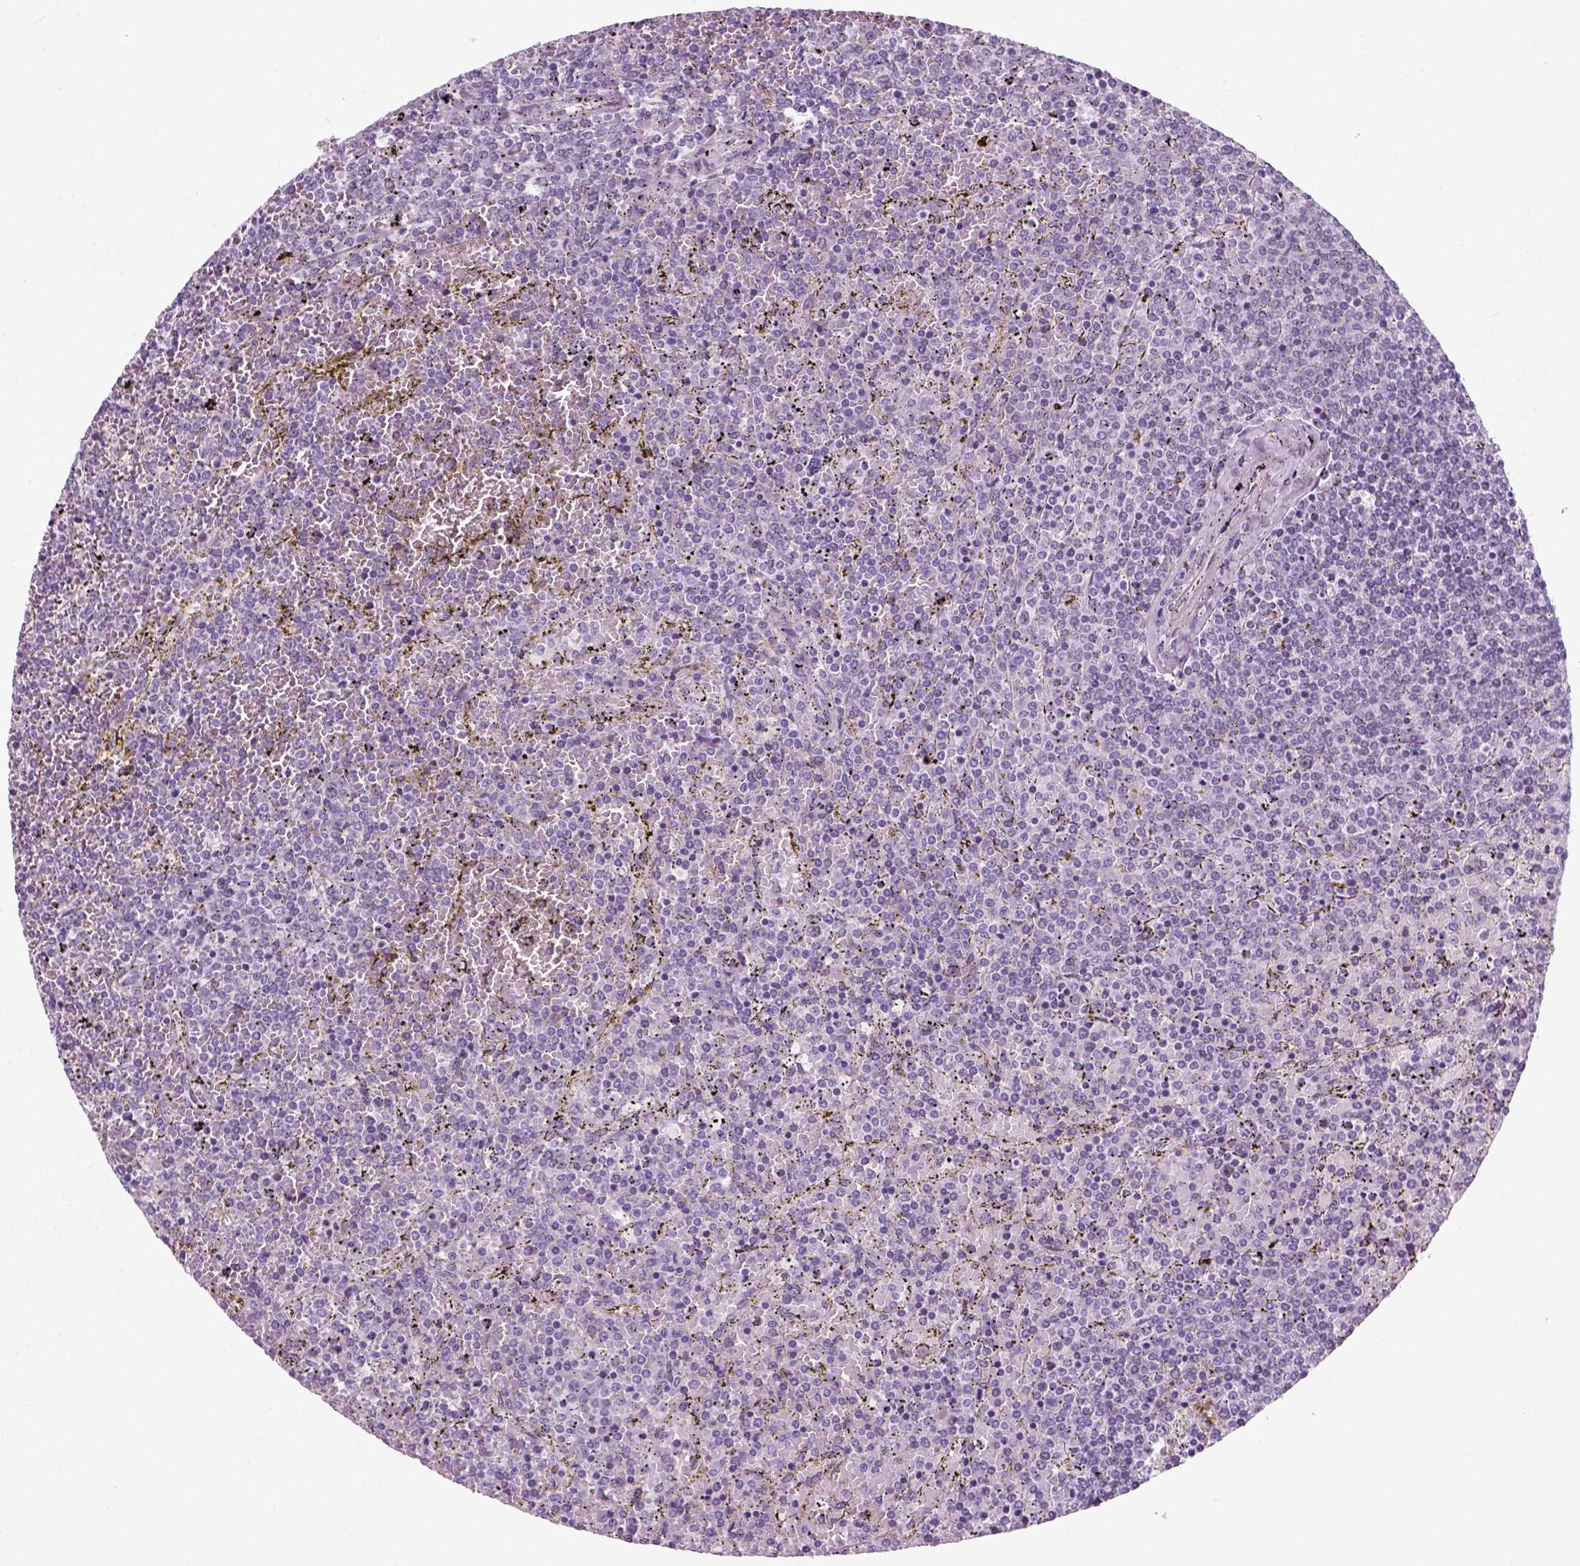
{"staining": {"intensity": "negative", "quantity": "none", "location": "none"}, "tissue": "lymphoma", "cell_type": "Tumor cells", "image_type": "cancer", "snomed": [{"axis": "morphology", "description": "Malignant lymphoma, non-Hodgkin's type, Low grade"}, {"axis": "topography", "description": "Spleen"}], "caption": "DAB immunohistochemical staining of low-grade malignant lymphoma, non-Hodgkin's type demonstrates no significant expression in tumor cells.", "gene": "ZNF865", "patient": {"sex": "female", "age": 77}}